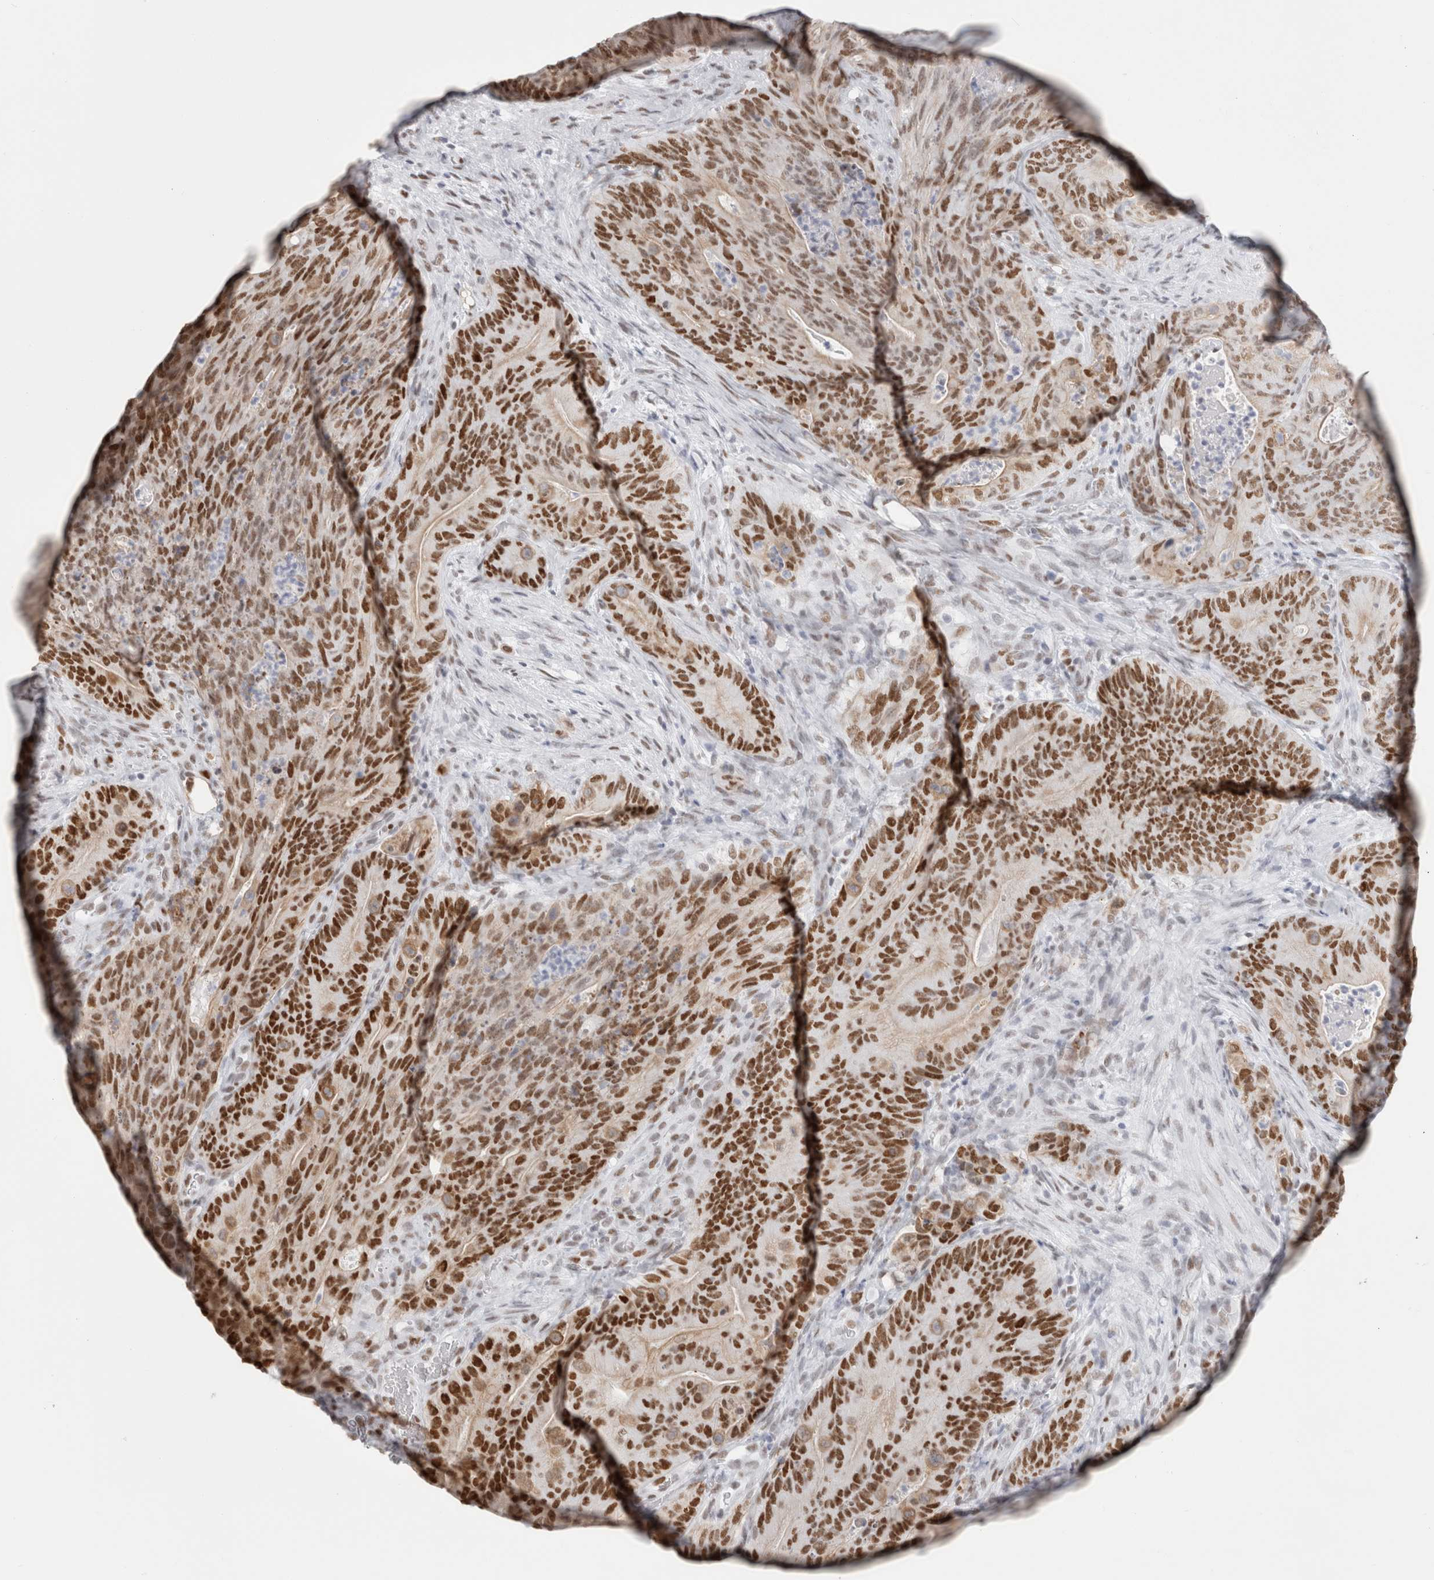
{"staining": {"intensity": "strong", "quantity": ">75%", "location": "nuclear"}, "tissue": "colorectal cancer", "cell_type": "Tumor cells", "image_type": "cancer", "snomed": [{"axis": "morphology", "description": "Normal tissue, NOS"}, {"axis": "topography", "description": "Colon"}], "caption": "IHC image of colorectal cancer stained for a protein (brown), which exhibits high levels of strong nuclear staining in approximately >75% of tumor cells.", "gene": "SMARCC1", "patient": {"sex": "female", "age": 82}}